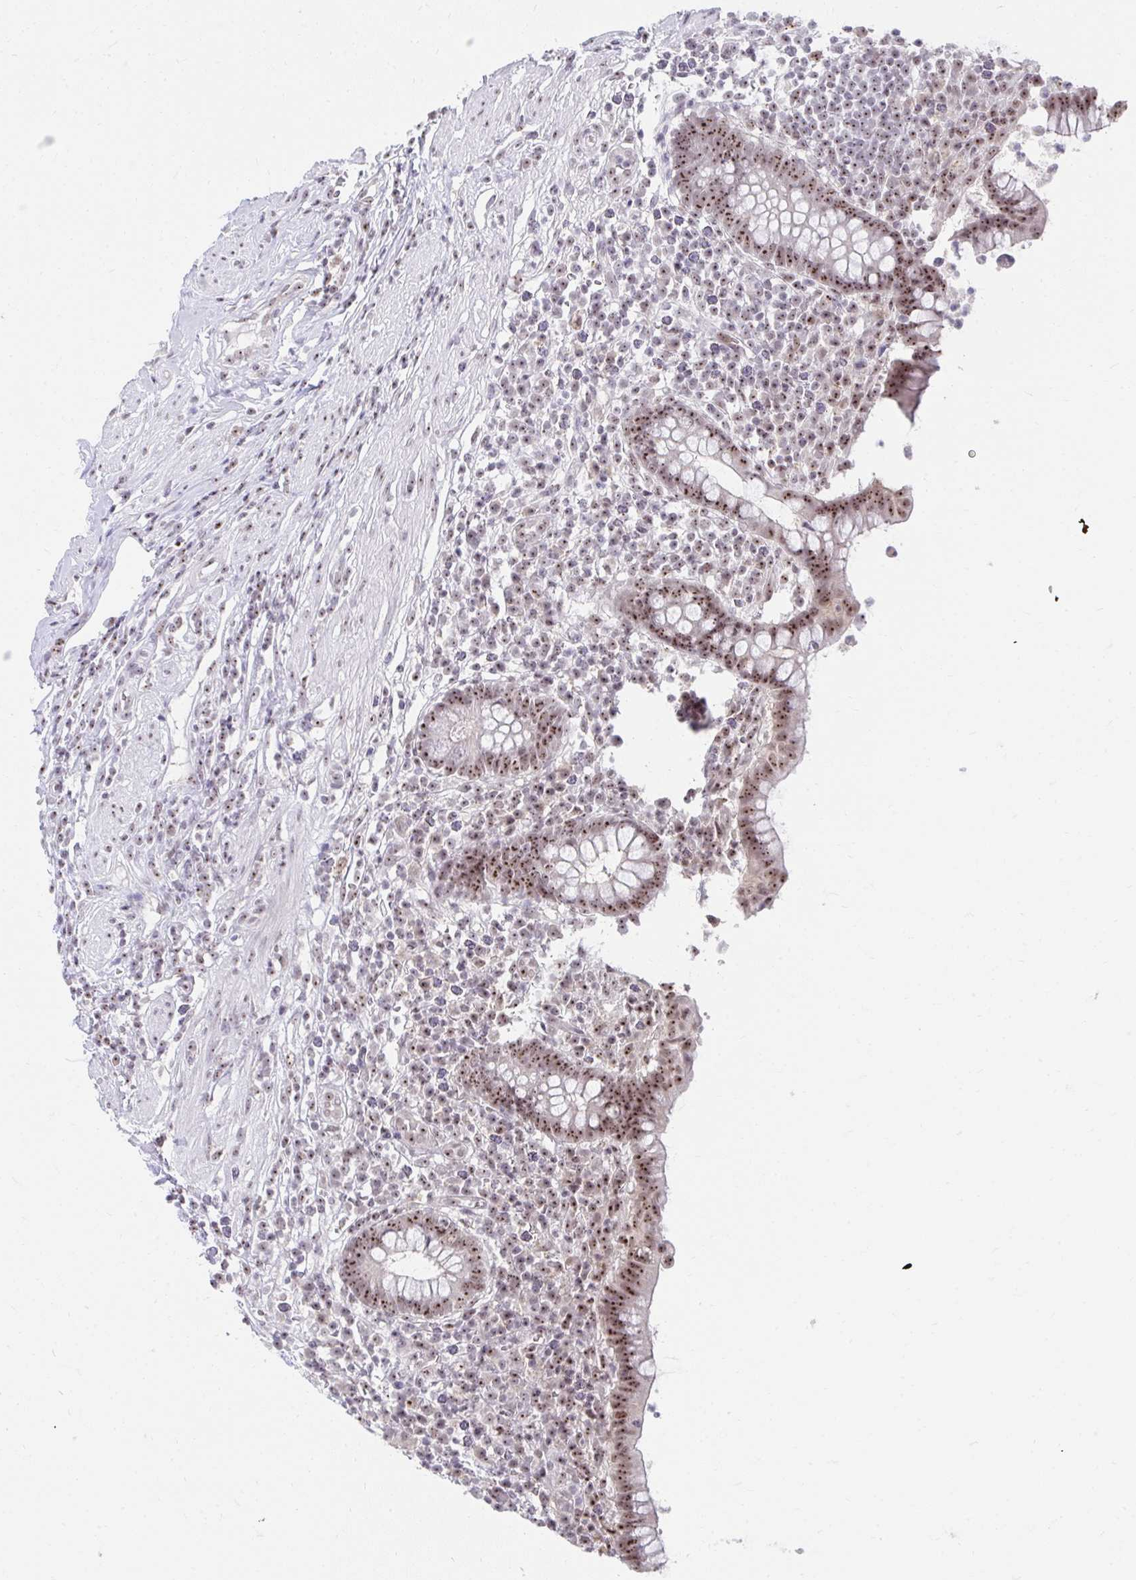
{"staining": {"intensity": "moderate", "quantity": ">75%", "location": "nuclear"}, "tissue": "appendix", "cell_type": "Glandular cells", "image_type": "normal", "snomed": [{"axis": "morphology", "description": "Normal tissue, NOS"}, {"axis": "topography", "description": "Appendix"}], "caption": "About >75% of glandular cells in unremarkable appendix demonstrate moderate nuclear protein staining as visualized by brown immunohistochemical staining.", "gene": "HIRA", "patient": {"sex": "female", "age": 56}}